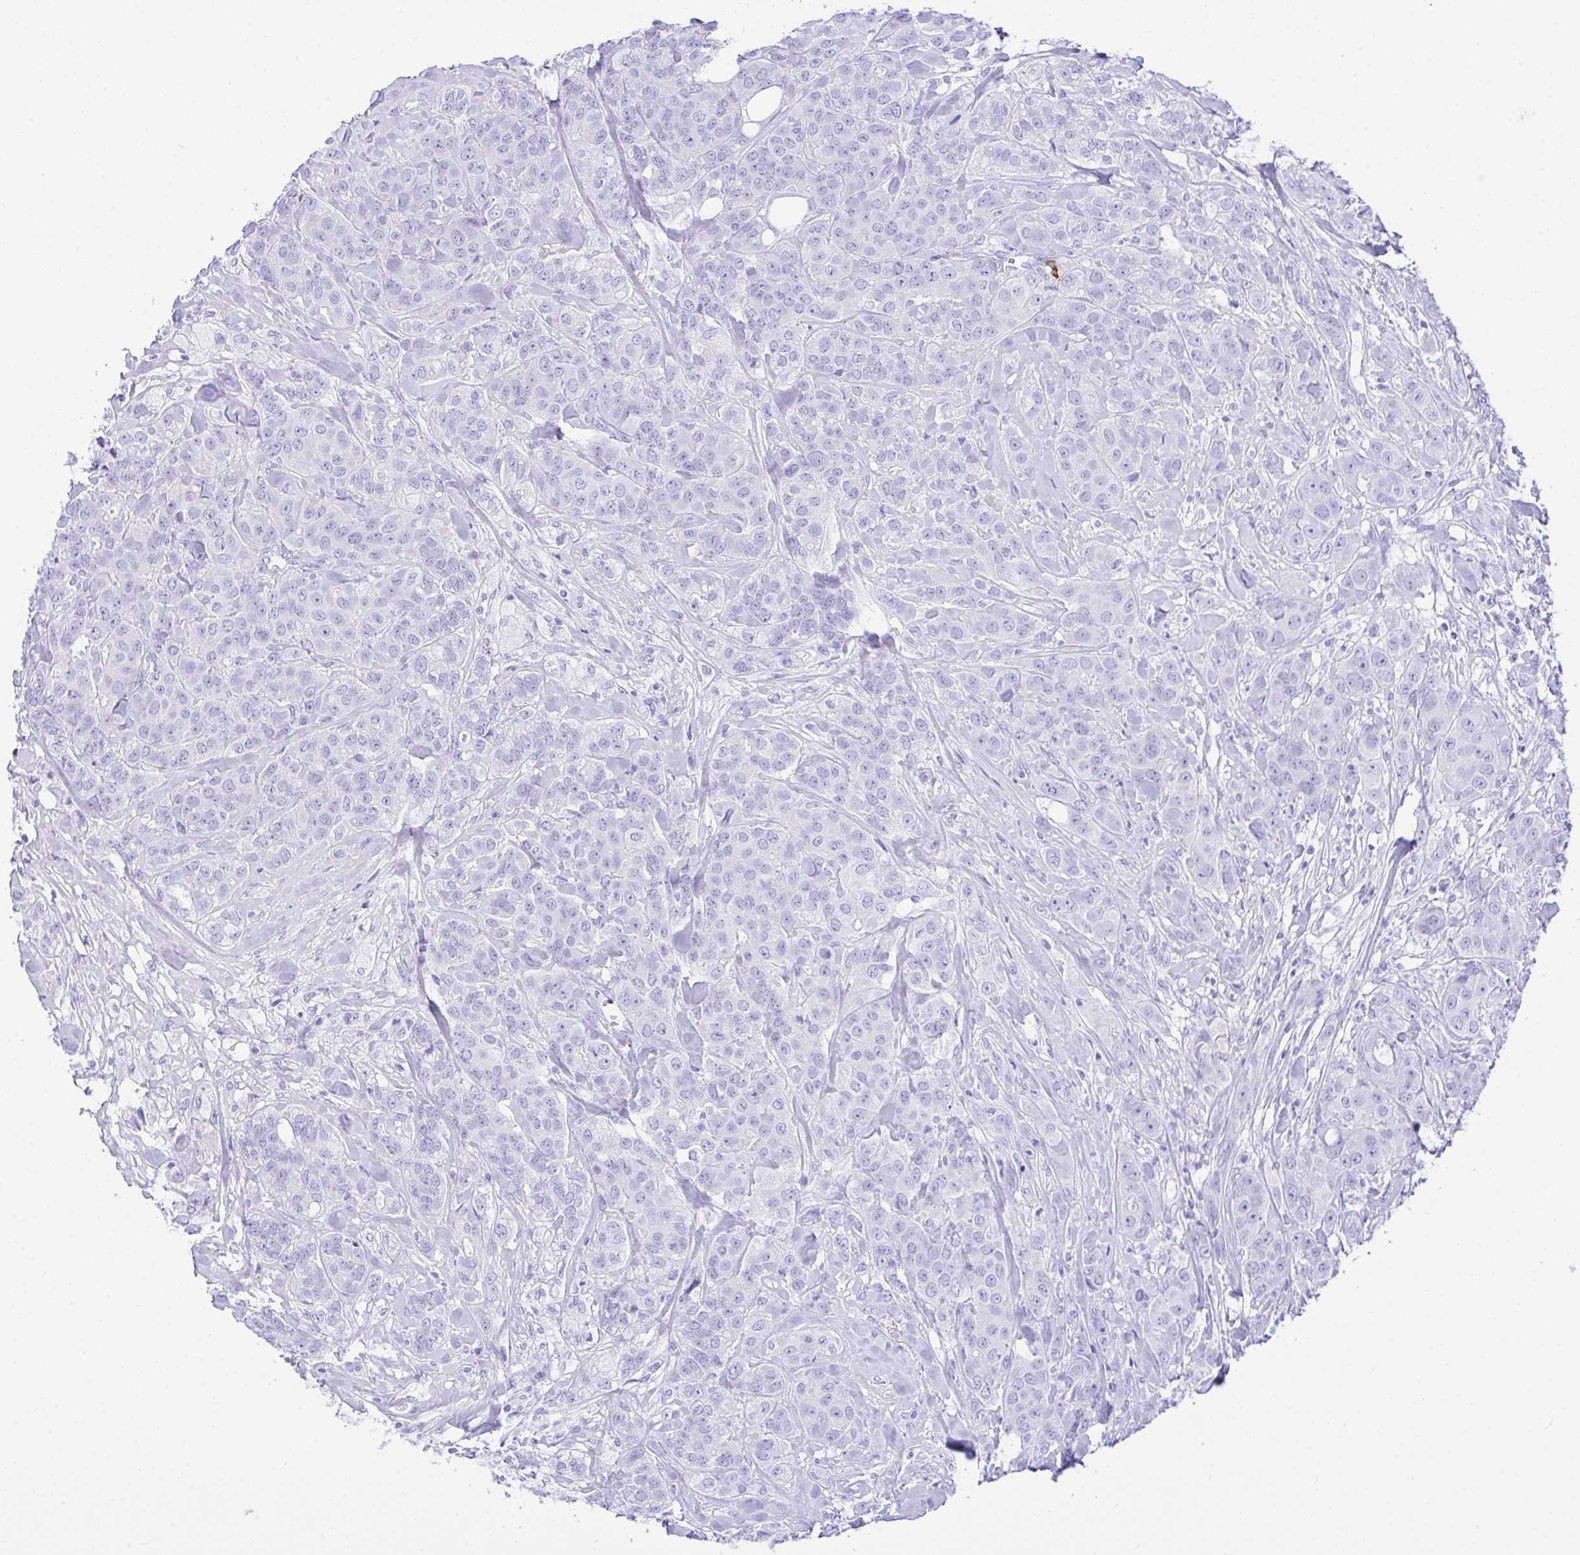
{"staining": {"intensity": "negative", "quantity": "none", "location": "none"}, "tissue": "breast cancer", "cell_type": "Tumor cells", "image_type": "cancer", "snomed": [{"axis": "morphology", "description": "Normal tissue, NOS"}, {"axis": "morphology", "description": "Duct carcinoma"}, {"axis": "topography", "description": "Breast"}], "caption": "This histopathology image is of breast cancer (intraductal carcinoma) stained with IHC to label a protein in brown with the nuclei are counter-stained blue. There is no expression in tumor cells.", "gene": "BEST4", "patient": {"sex": "female", "age": 43}}